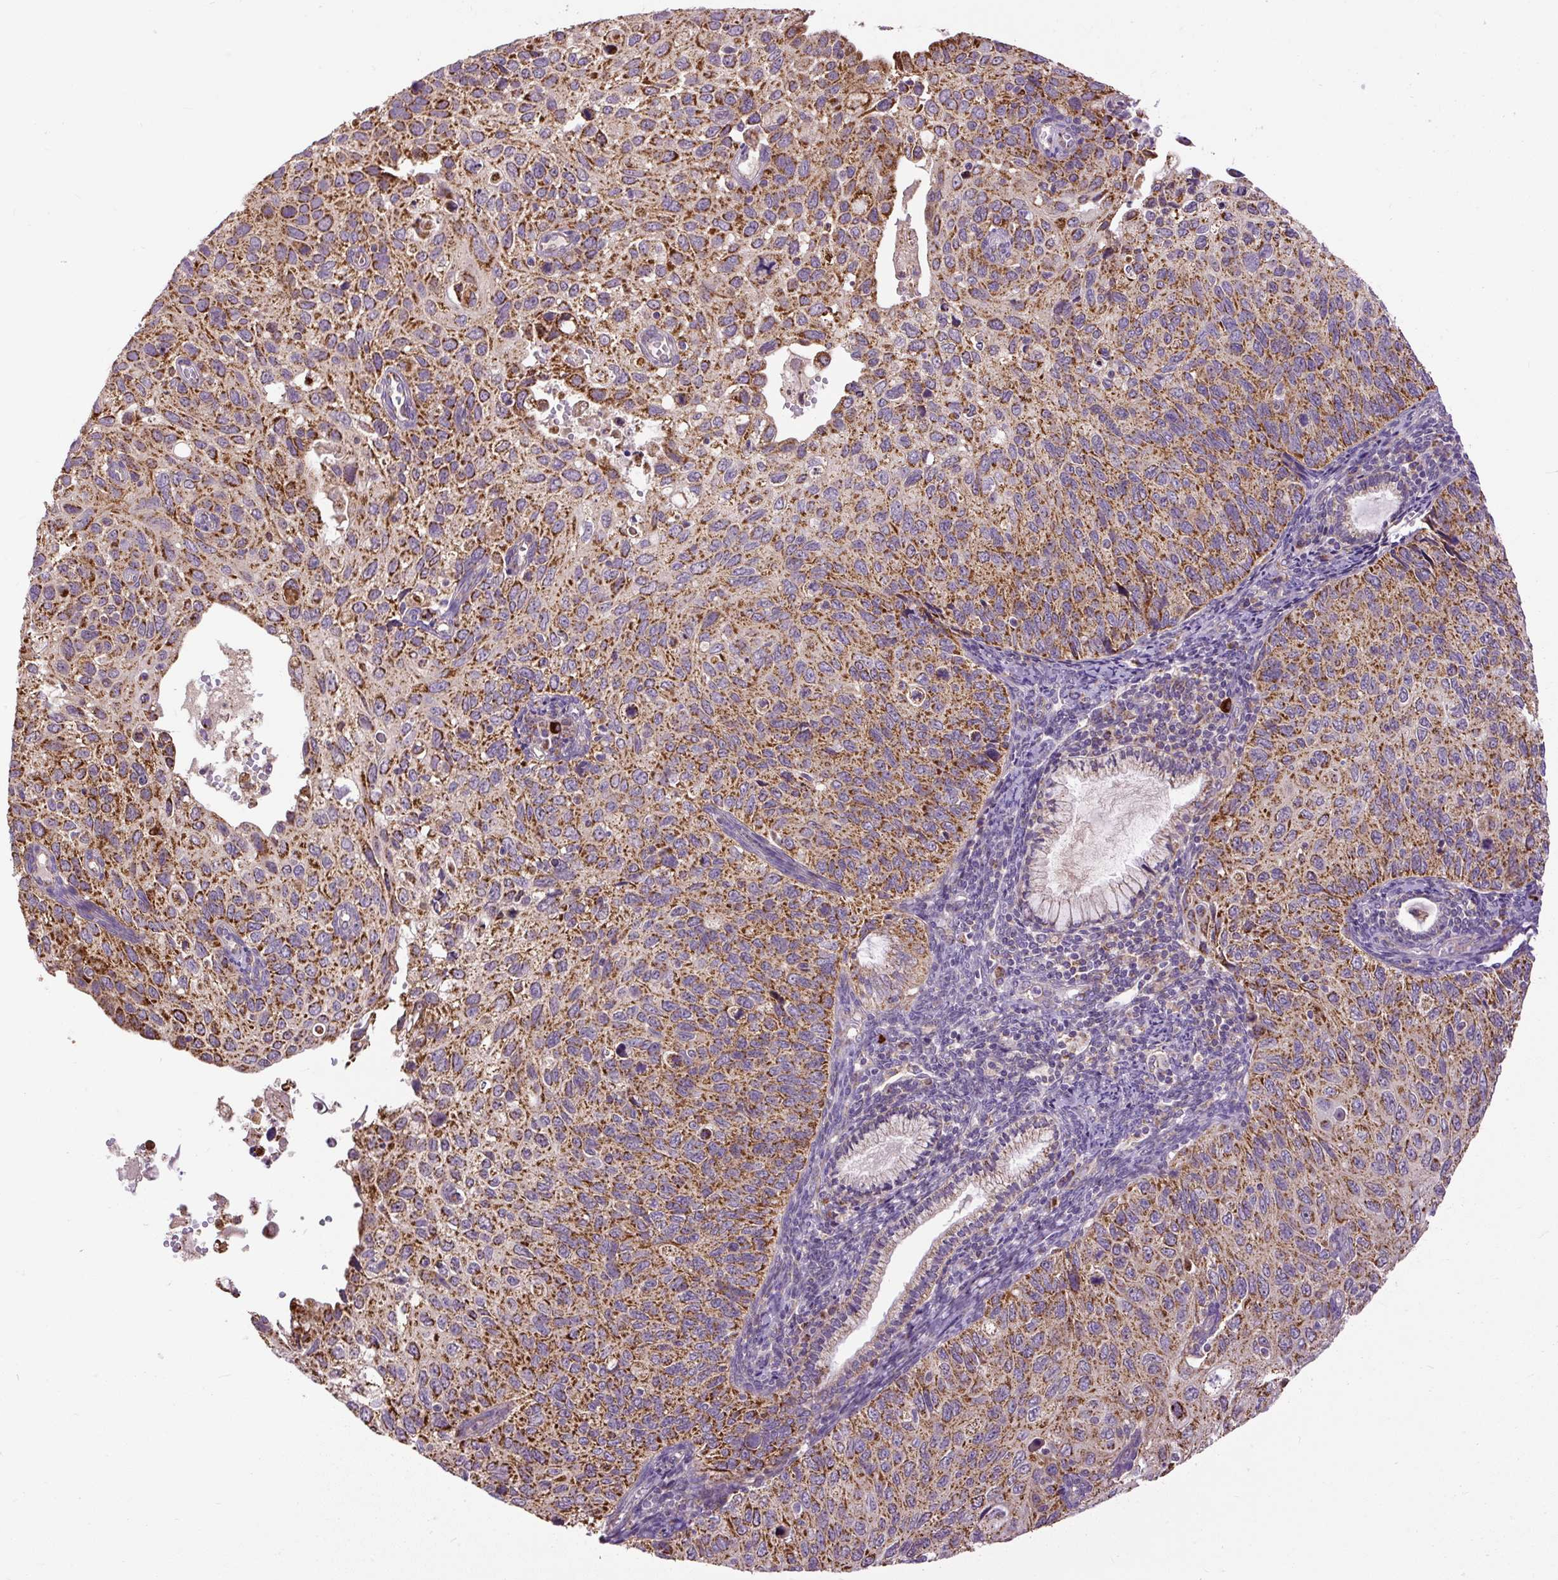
{"staining": {"intensity": "moderate", "quantity": ">75%", "location": "cytoplasmic/membranous"}, "tissue": "cervical cancer", "cell_type": "Tumor cells", "image_type": "cancer", "snomed": [{"axis": "morphology", "description": "Squamous cell carcinoma, NOS"}, {"axis": "topography", "description": "Cervix"}], "caption": "Brown immunohistochemical staining in cervical cancer (squamous cell carcinoma) reveals moderate cytoplasmic/membranous expression in about >75% of tumor cells.", "gene": "TM2D3", "patient": {"sex": "female", "age": 70}}